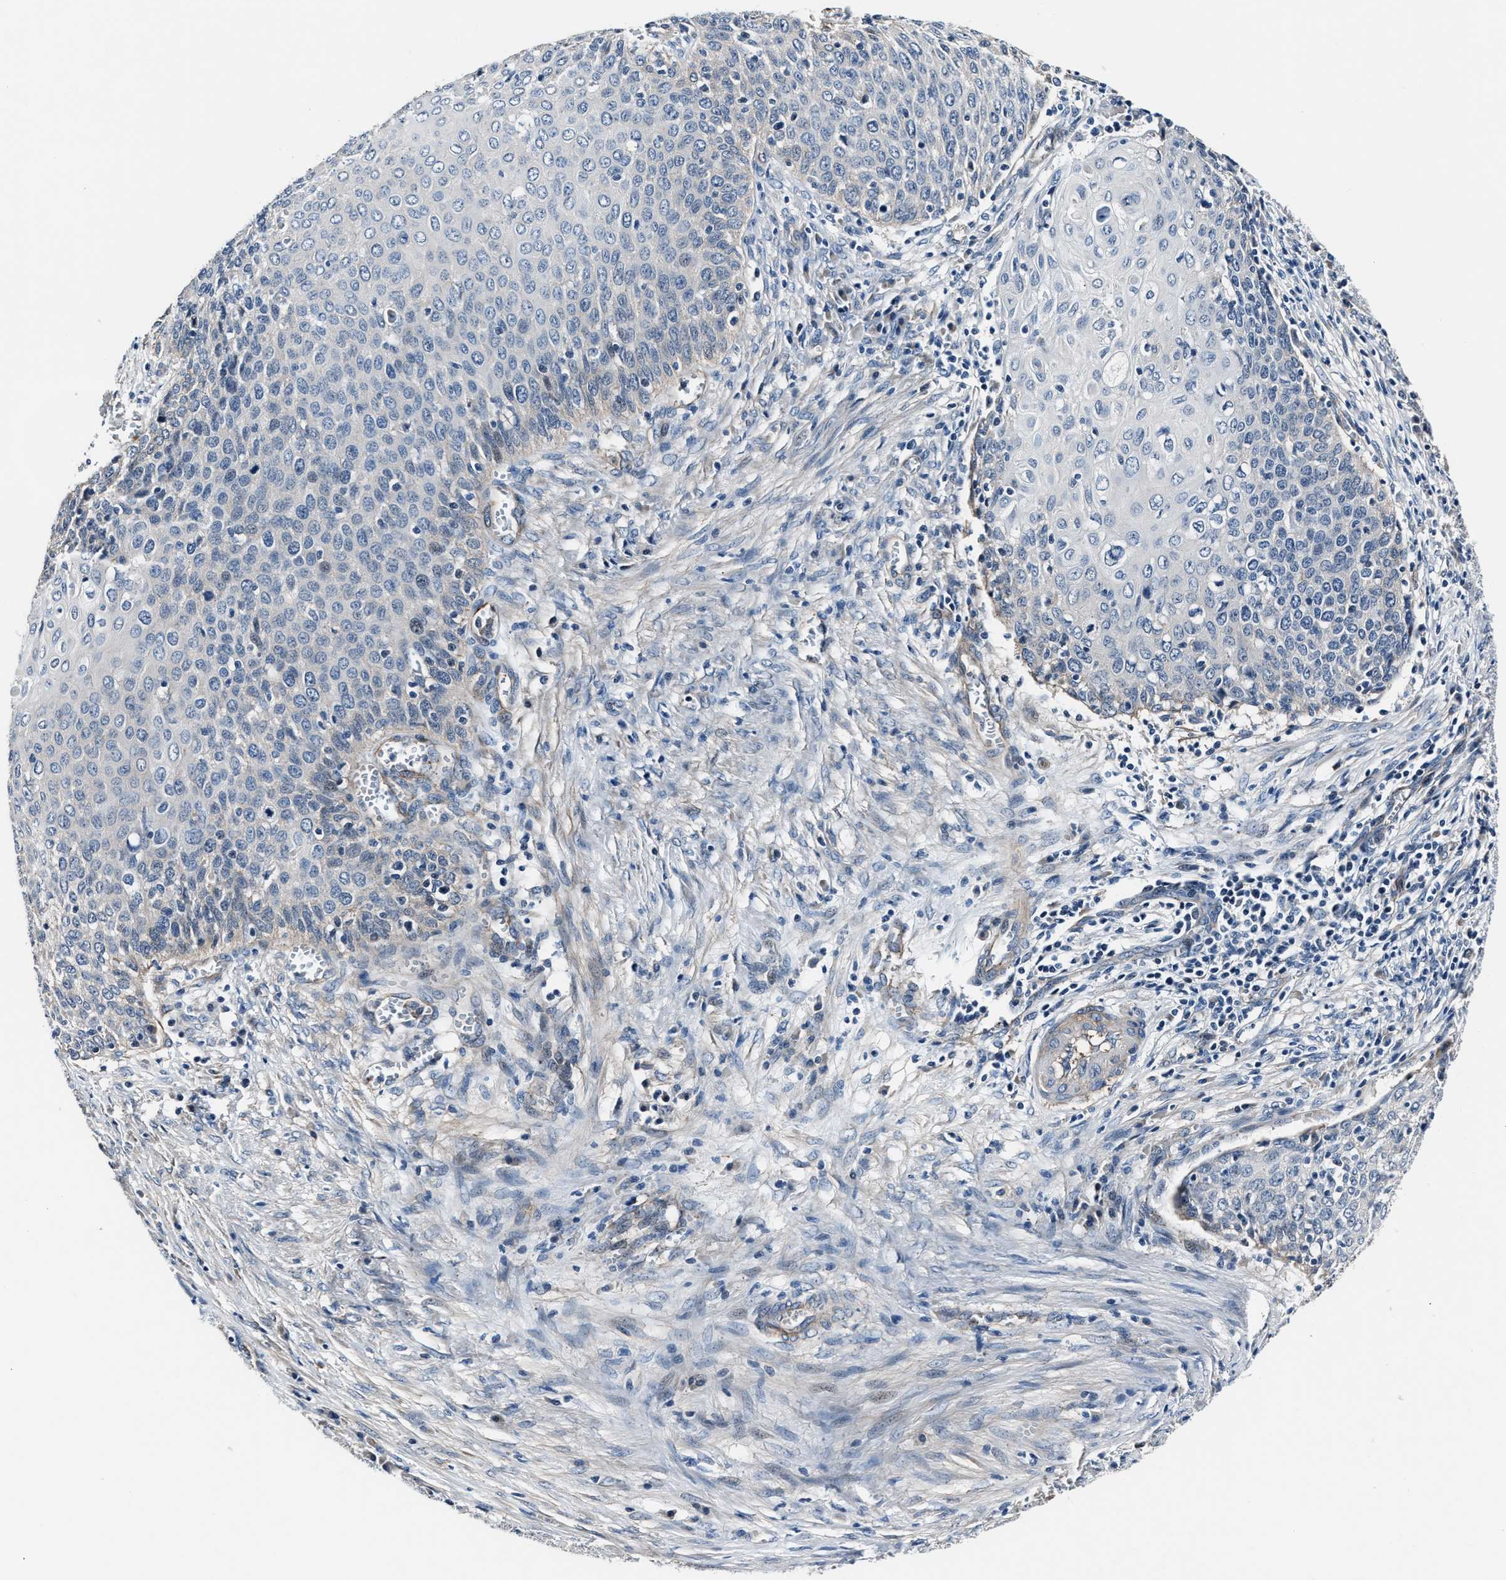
{"staining": {"intensity": "negative", "quantity": "none", "location": "none"}, "tissue": "cervical cancer", "cell_type": "Tumor cells", "image_type": "cancer", "snomed": [{"axis": "morphology", "description": "Squamous cell carcinoma, NOS"}, {"axis": "topography", "description": "Cervix"}], "caption": "Immunohistochemistry (IHC) image of neoplastic tissue: cervical squamous cell carcinoma stained with DAB demonstrates no significant protein positivity in tumor cells.", "gene": "MPDZ", "patient": {"sex": "female", "age": 39}}